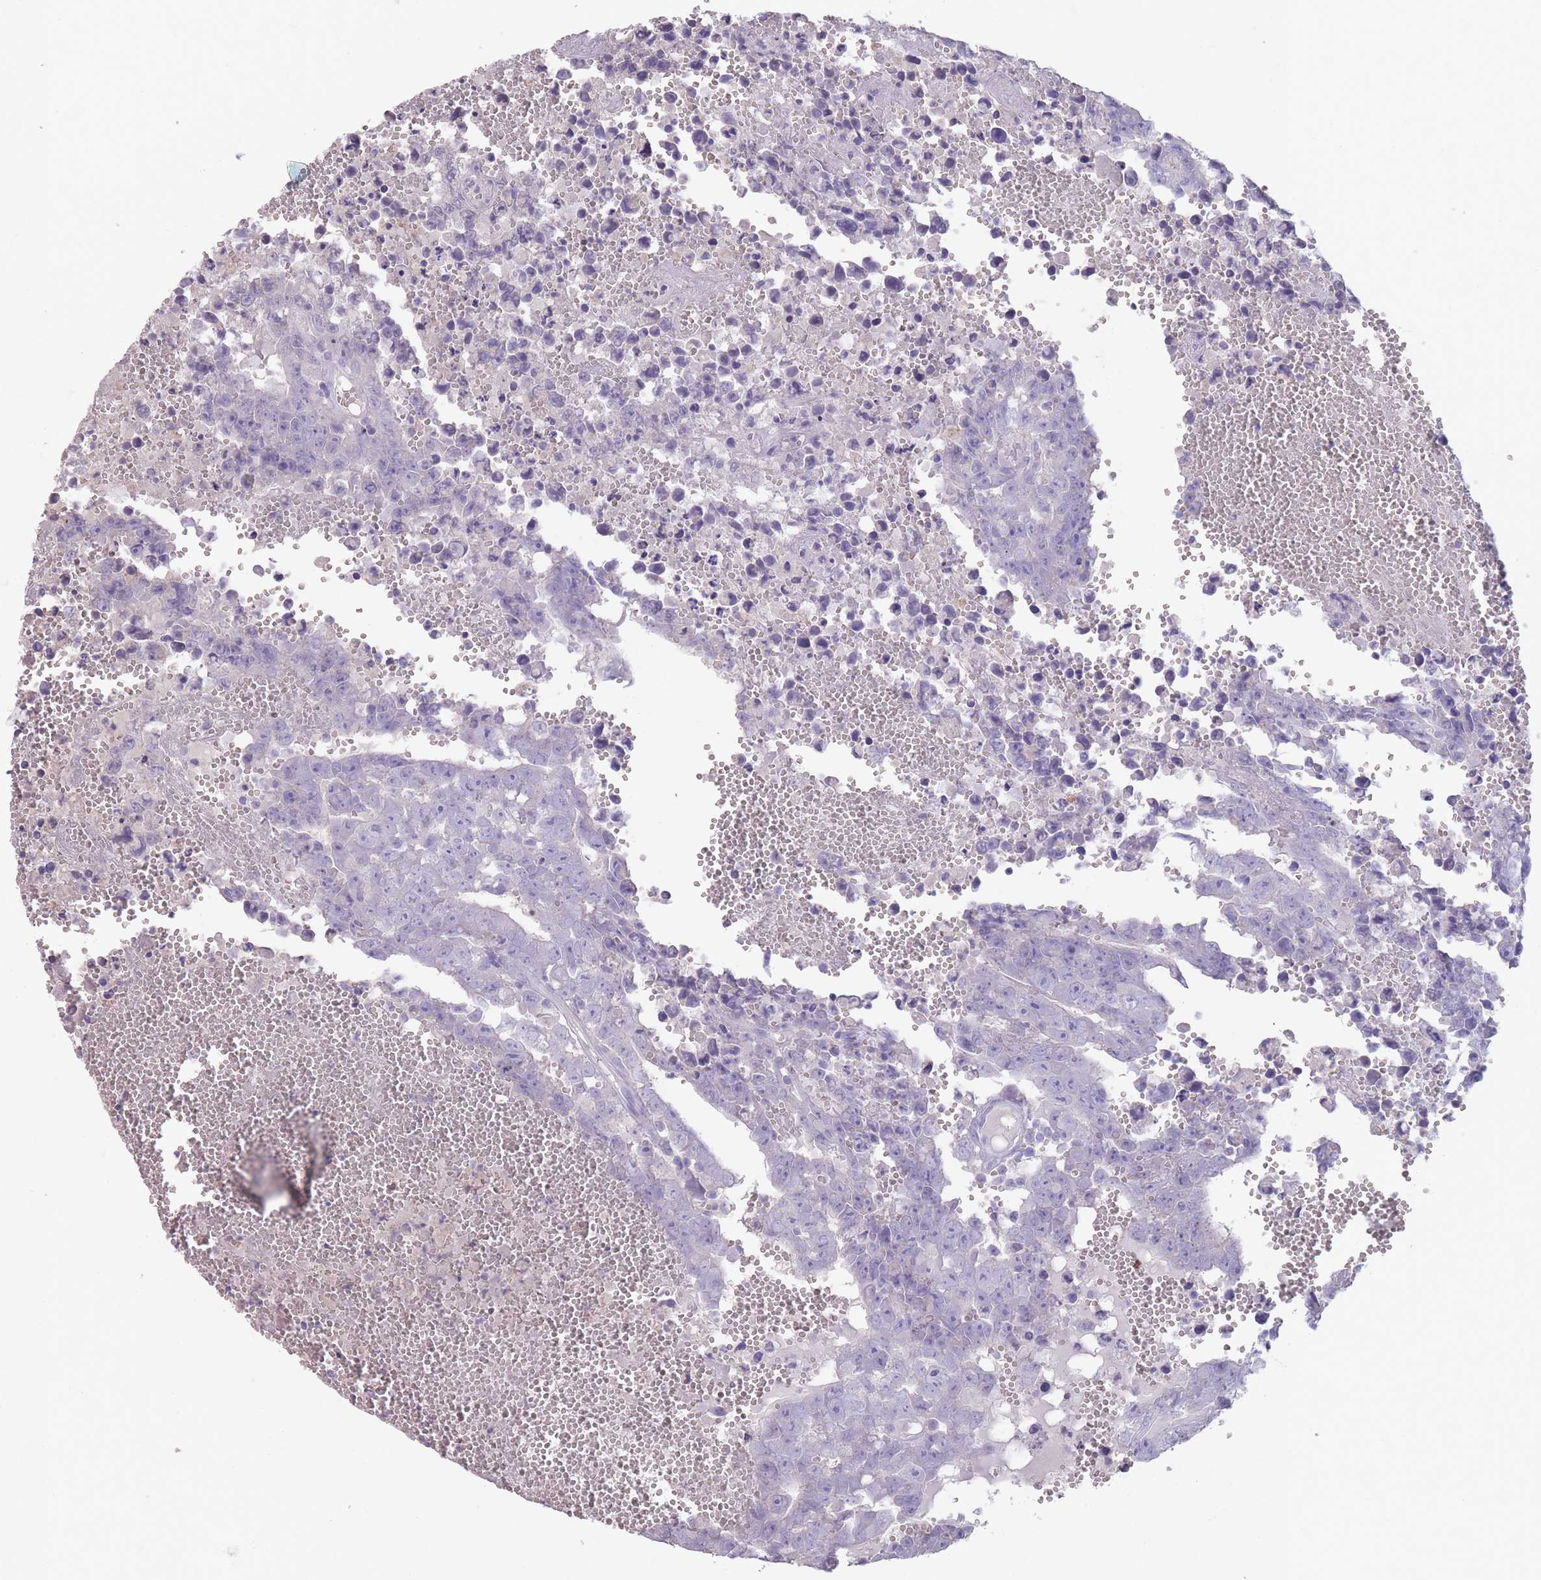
{"staining": {"intensity": "negative", "quantity": "none", "location": "none"}, "tissue": "testis cancer", "cell_type": "Tumor cells", "image_type": "cancer", "snomed": [{"axis": "morphology", "description": "Carcinoma, Embryonal, NOS"}, {"axis": "topography", "description": "Testis"}], "caption": "Photomicrograph shows no significant protein expression in tumor cells of testis cancer (embryonal carcinoma).", "gene": "RHBG", "patient": {"sex": "male", "age": 25}}